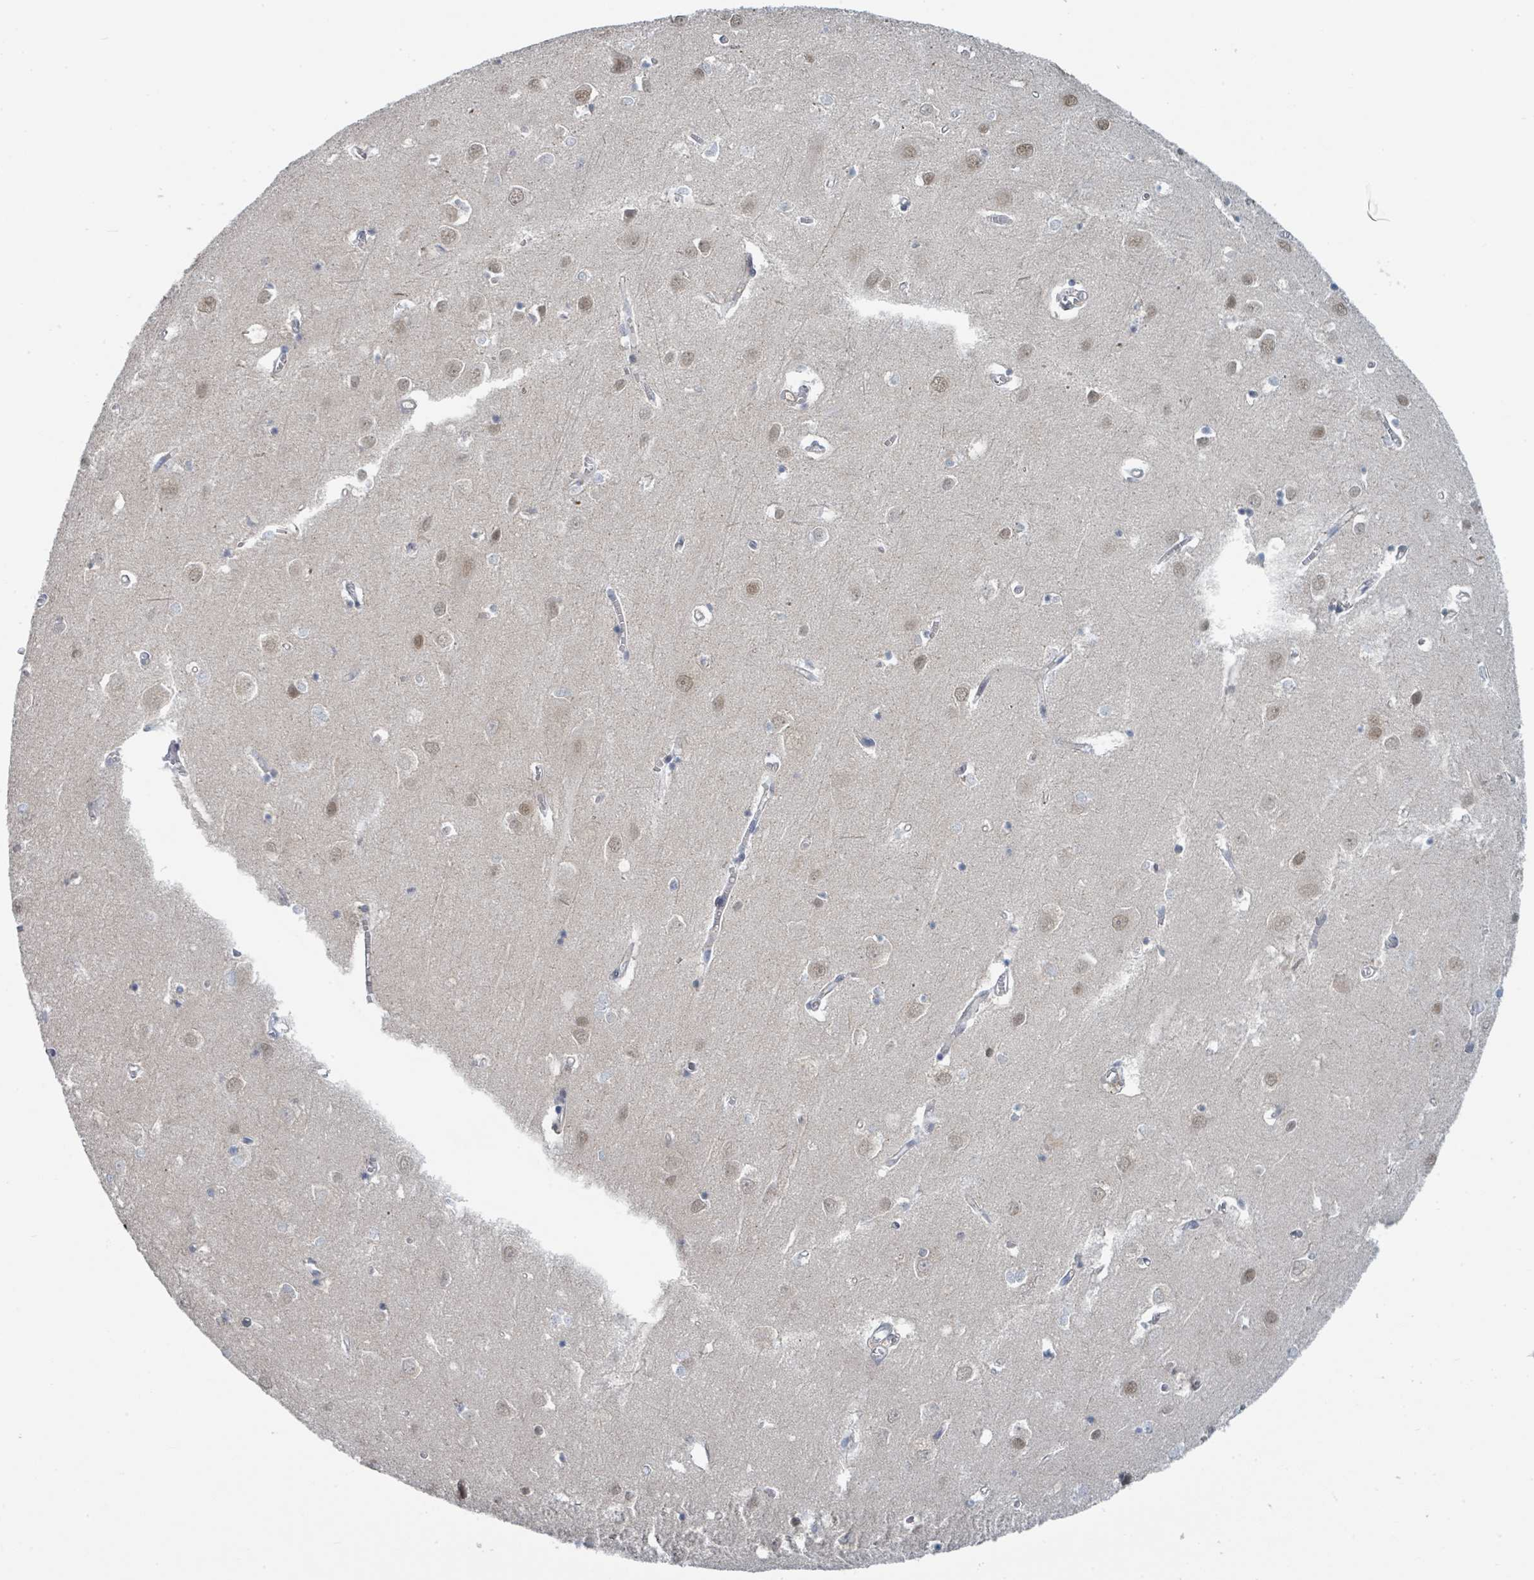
{"staining": {"intensity": "negative", "quantity": "none", "location": "none"}, "tissue": "cerebral cortex", "cell_type": "Endothelial cells", "image_type": "normal", "snomed": [{"axis": "morphology", "description": "Normal tissue, NOS"}, {"axis": "topography", "description": "Cerebral cortex"}], "caption": "An IHC photomicrograph of benign cerebral cortex is shown. There is no staining in endothelial cells of cerebral cortex. (DAB (3,3'-diaminobenzidine) IHC with hematoxylin counter stain).", "gene": "ANKRD55", "patient": {"sex": "male", "age": 70}}